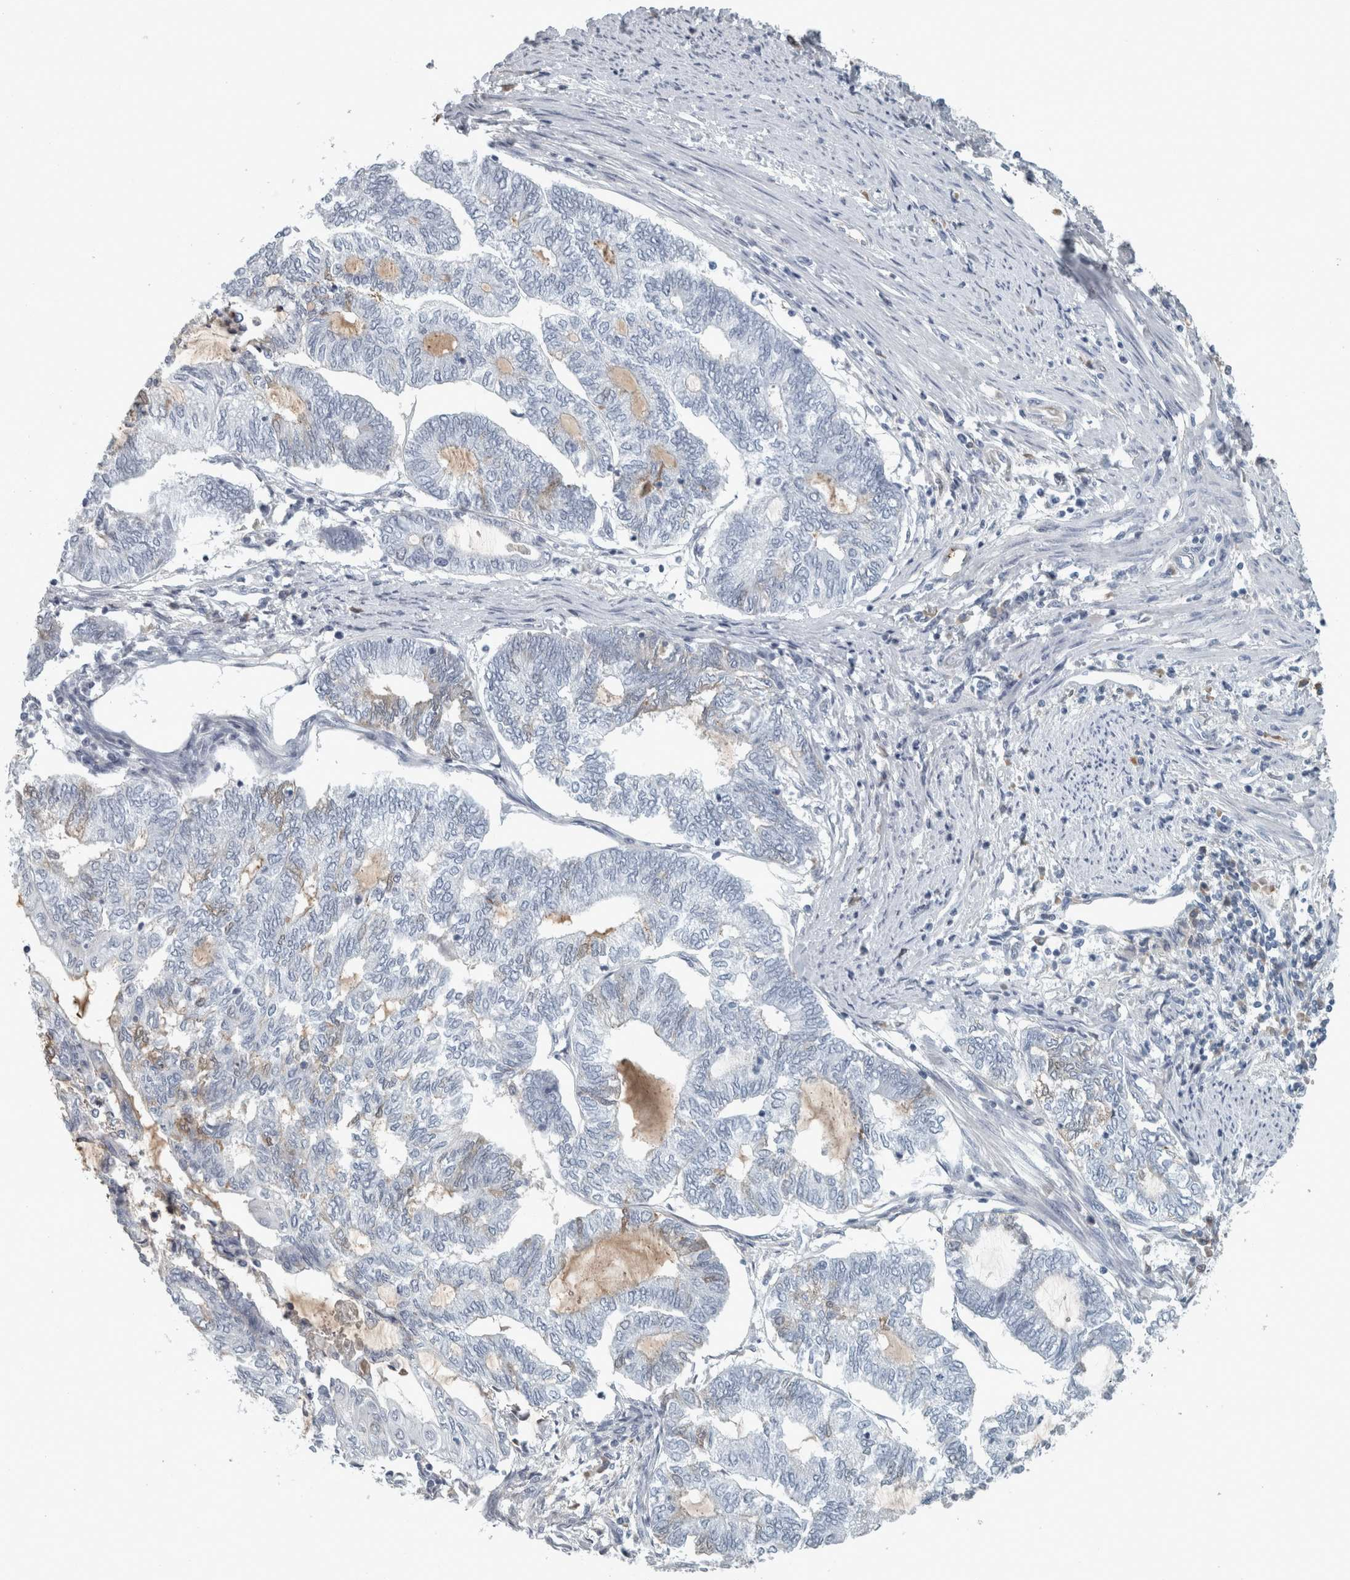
{"staining": {"intensity": "negative", "quantity": "none", "location": "none"}, "tissue": "endometrial cancer", "cell_type": "Tumor cells", "image_type": "cancer", "snomed": [{"axis": "morphology", "description": "Adenocarcinoma, NOS"}, {"axis": "topography", "description": "Uterus"}, {"axis": "topography", "description": "Endometrium"}], "caption": "Immunohistochemistry (IHC) photomicrograph of neoplastic tissue: endometrial cancer (adenocarcinoma) stained with DAB (3,3'-diaminobenzidine) shows no significant protein positivity in tumor cells.", "gene": "CHL1", "patient": {"sex": "female", "age": 70}}